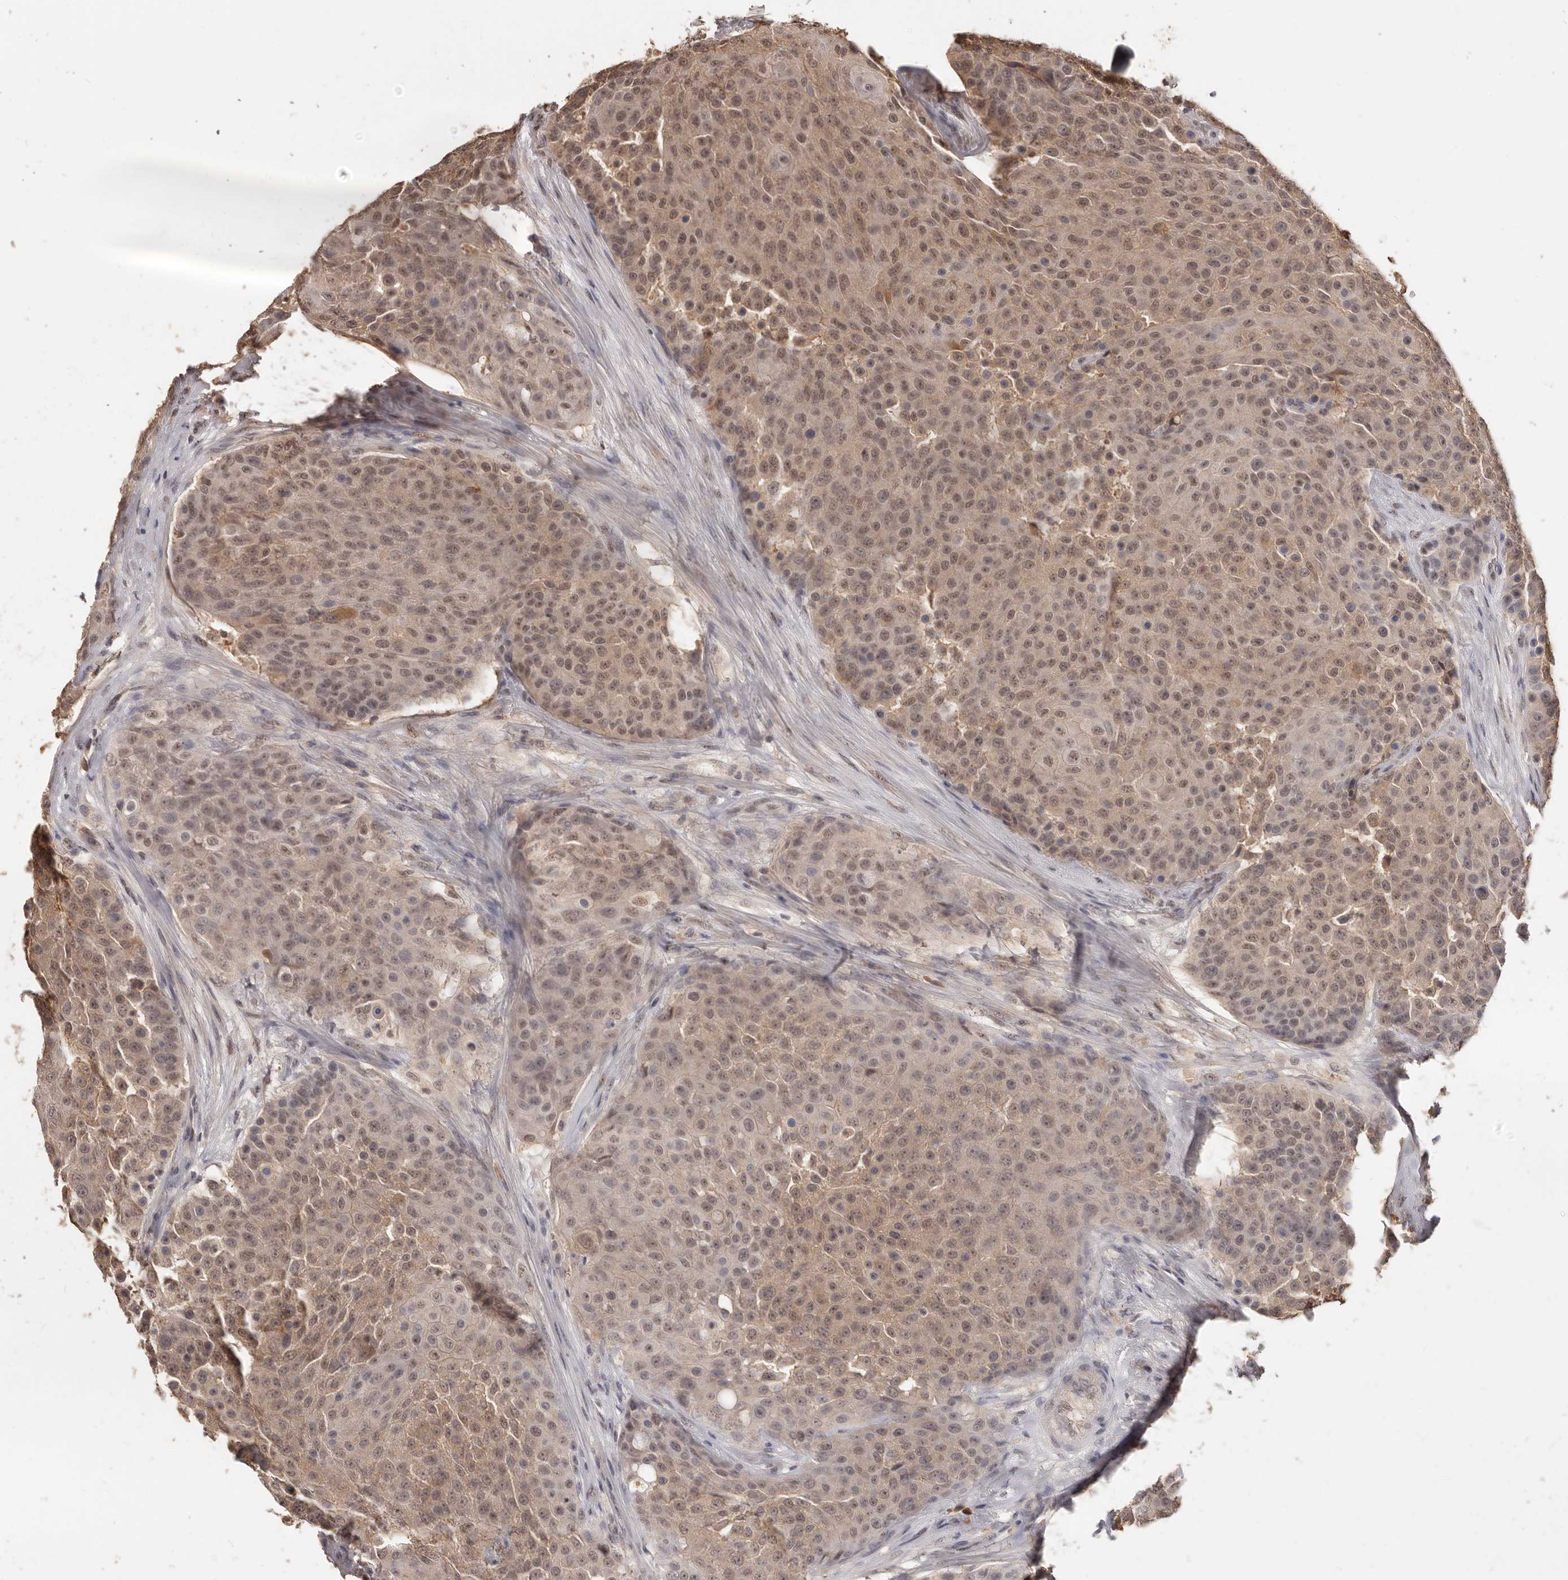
{"staining": {"intensity": "moderate", "quantity": ">75%", "location": "cytoplasmic/membranous,nuclear"}, "tissue": "urothelial cancer", "cell_type": "Tumor cells", "image_type": "cancer", "snomed": [{"axis": "morphology", "description": "Urothelial carcinoma, High grade"}, {"axis": "topography", "description": "Urinary bladder"}], "caption": "There is medium levels of moderate cytoplasmic/membranous and nuclear expression in tumor cells of urothelial cancer, as demonstrated by immunohistochemical staining (brown color).", "gene": "TSPAN13", "patient": {"sex": "female", "age": 63}}